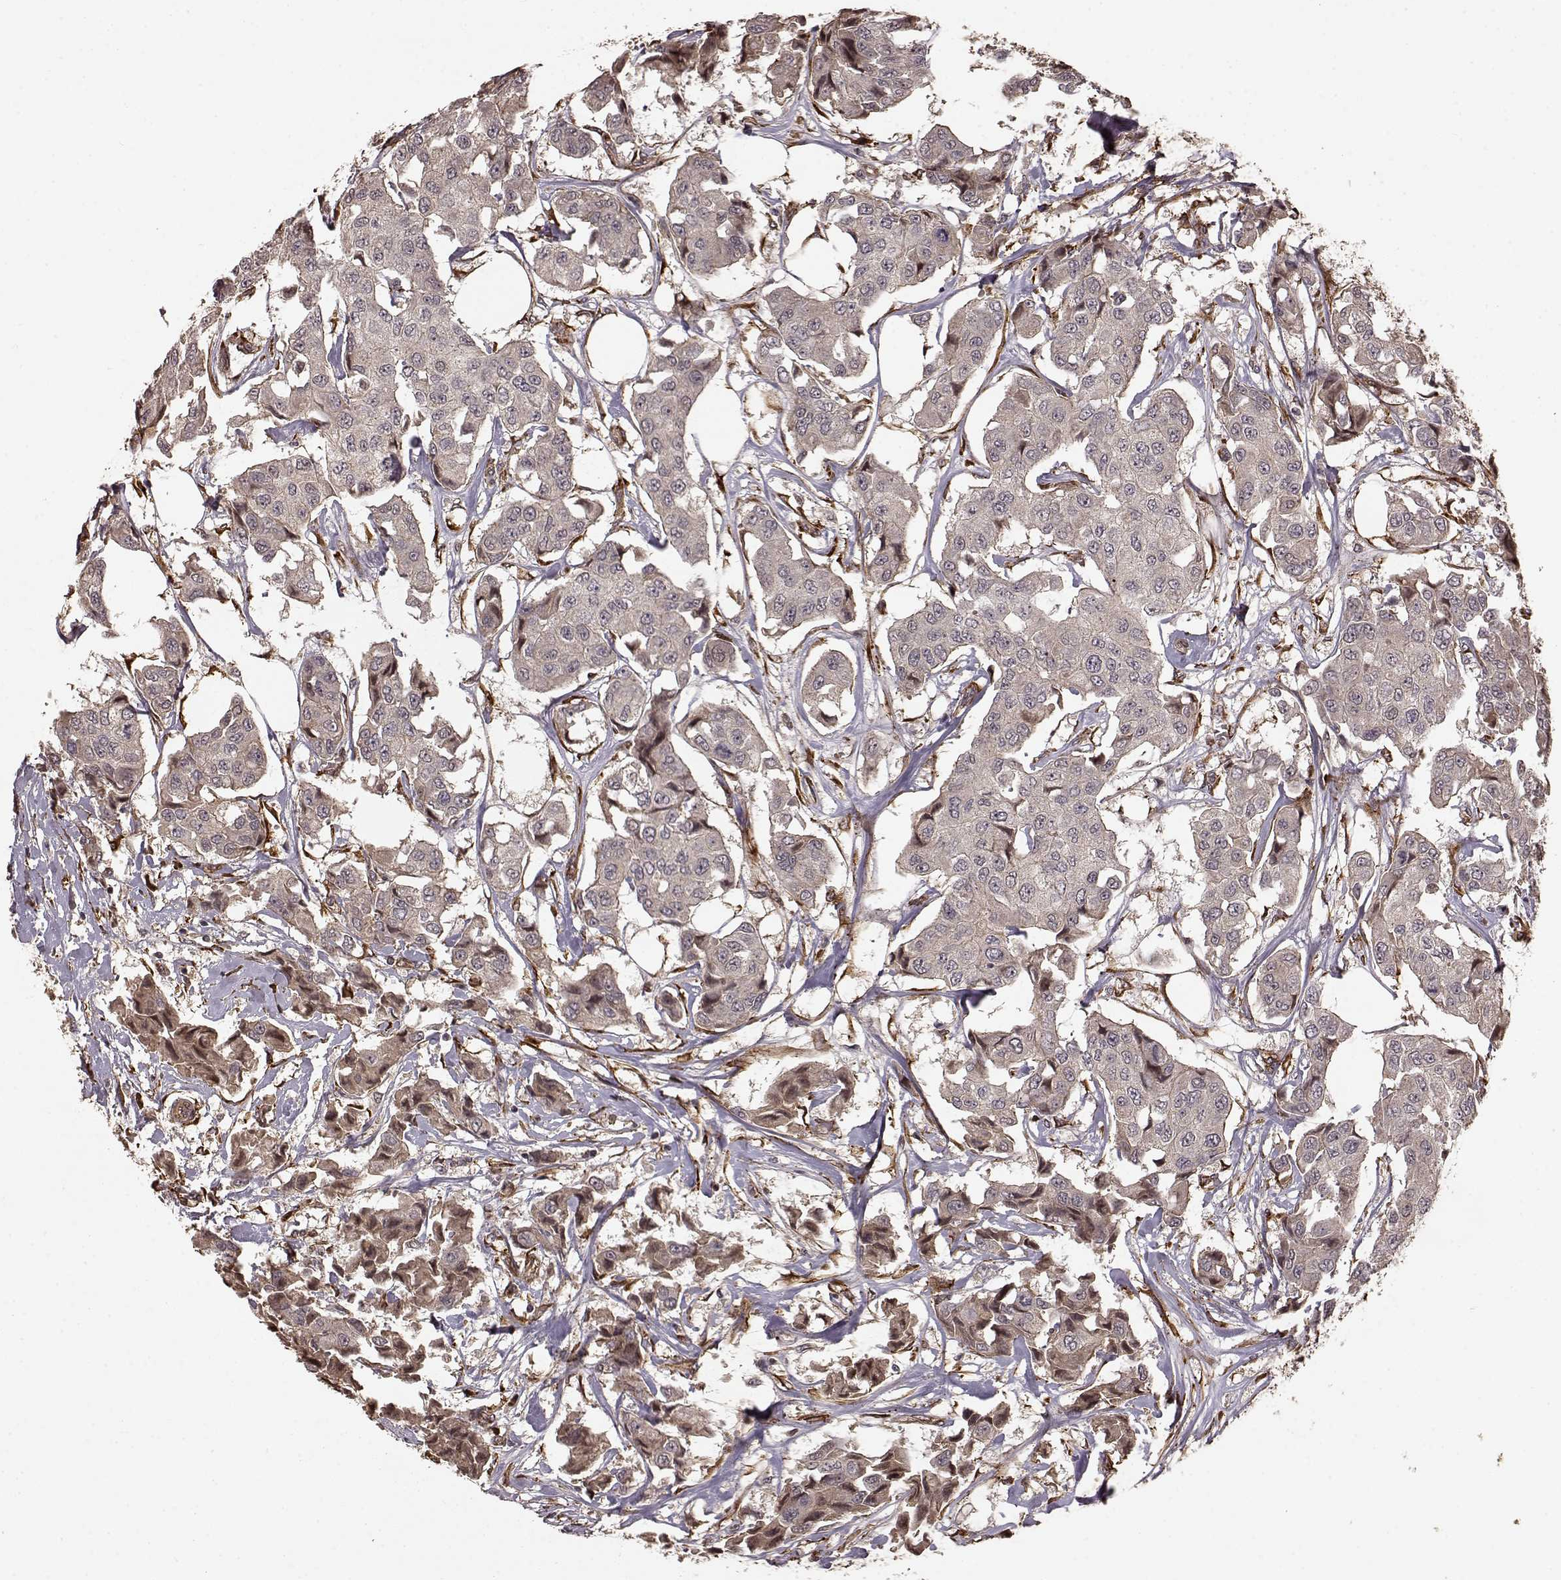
{"staining": {"intensity": "weak", "quantity": "<25%", "location": "cytoplasmic/membranous"}, "tissue": "breast cancer", "cell_type": "Tumor cells", "image_type": "cancer", "snomed": [{"axis": "morphology", "description": "Duct carcinoma"}, {"axis": "topography", "description": "Breast"}, {"axis": "topography", "description": "Lymph node"}], "caption": "The histopathology image reveals no staining of tumor cells in breast cancer. The staining was performed using DAB (3,3'-diaminobenzidine) to visualize the protein expression in brown, while the nuclei were stained in blue with hematoxylin (Magnification: 20x).", "gene": "FSTL1", "patient": {"sex": "female", "age": 80}}